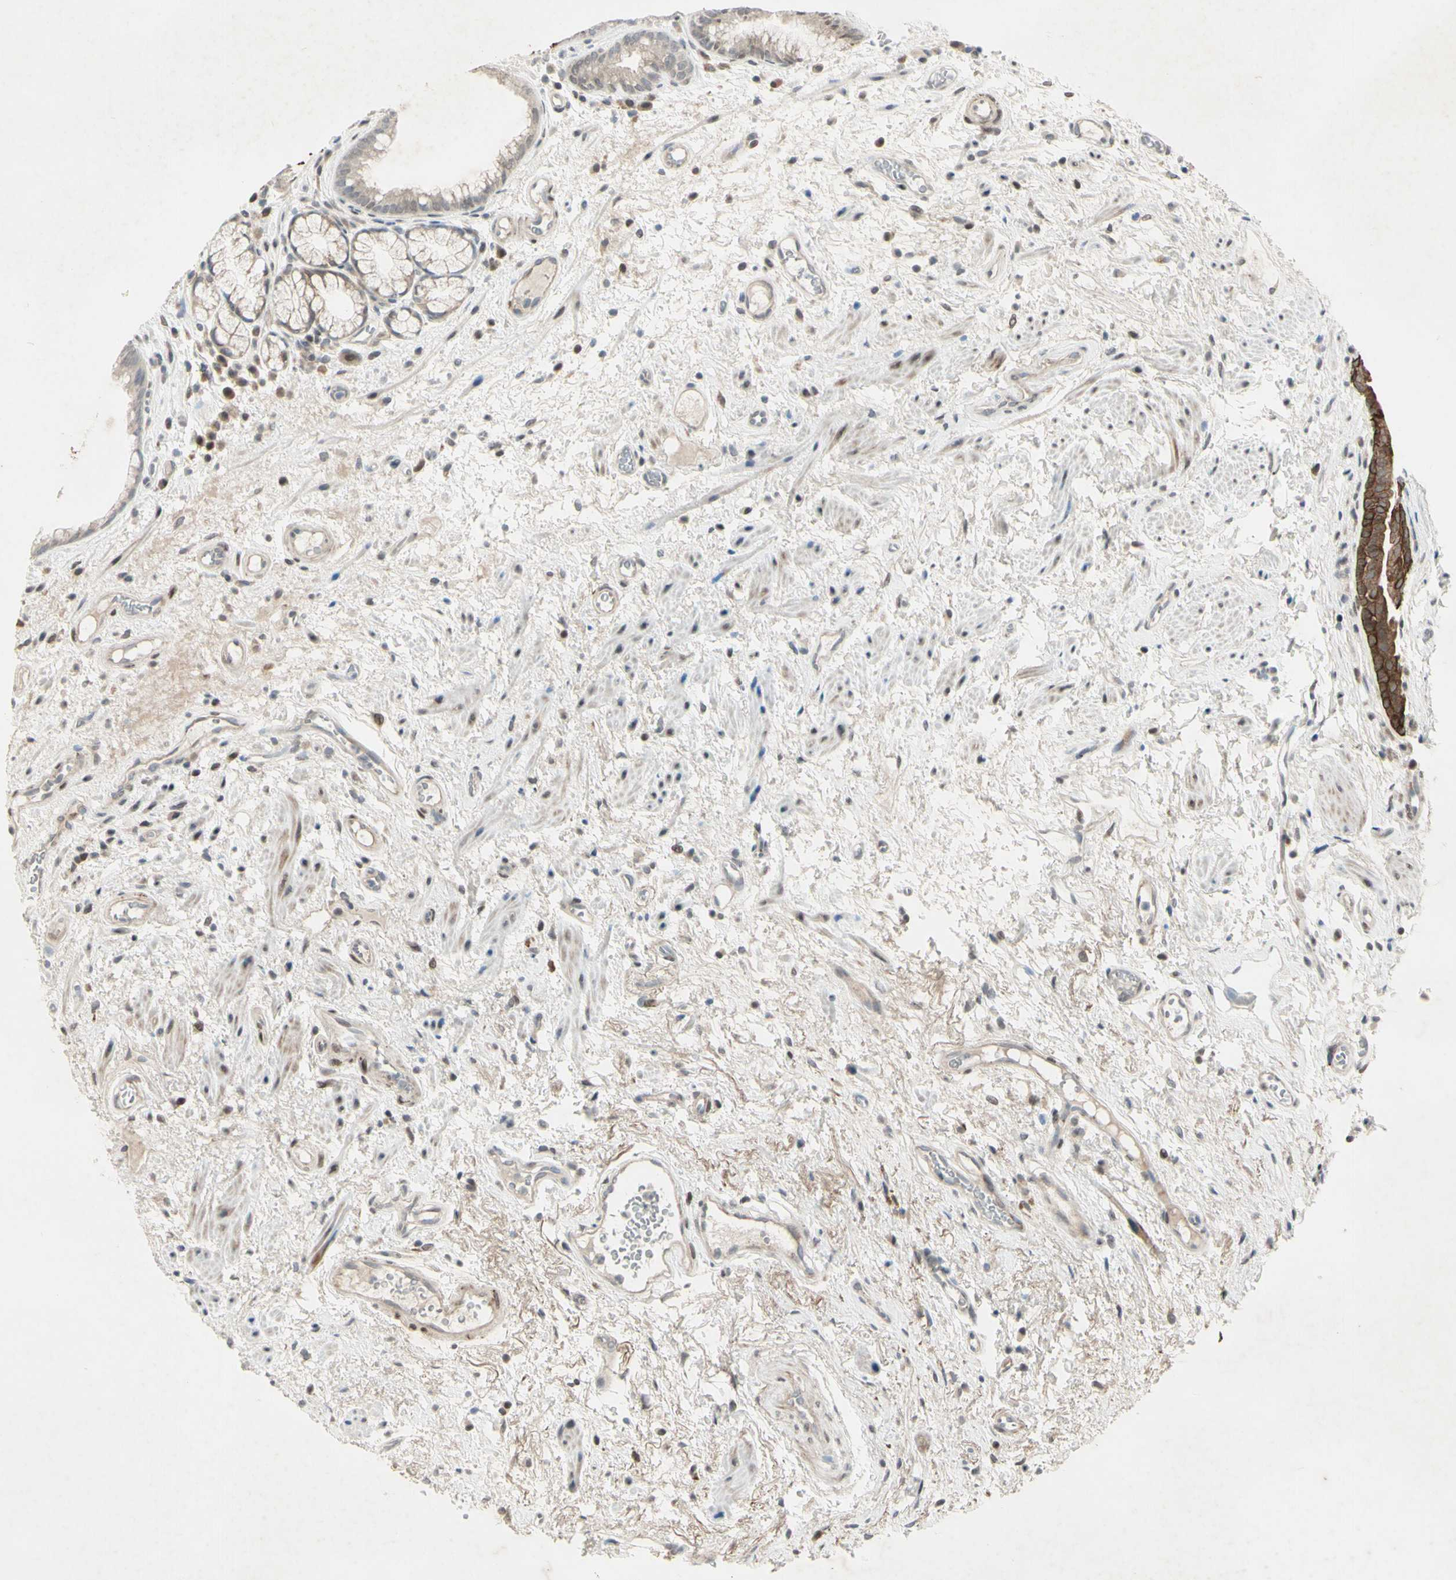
{"staining": {"intensity": "weak", "quantity": ">75%", "location": "cytoplasmic/membranous,nuclear"}, "tissue": "stomach", "cell_type": "Glandular cells", "image_type": "normal", "snomed": [{"axis": "morphology", "description": "Normal tissue, NOS"}, {"axis": "topography", "description": "Stomach, upper"}], "caption": "Benign stomach displays weak cytoplasmic/membranous,nuclear positivity in approximately >75% of glandular cells, visualized by immunohistochemistry.", "gene": "FGFR2", "patient": {"sex": "male", "age": 72}}